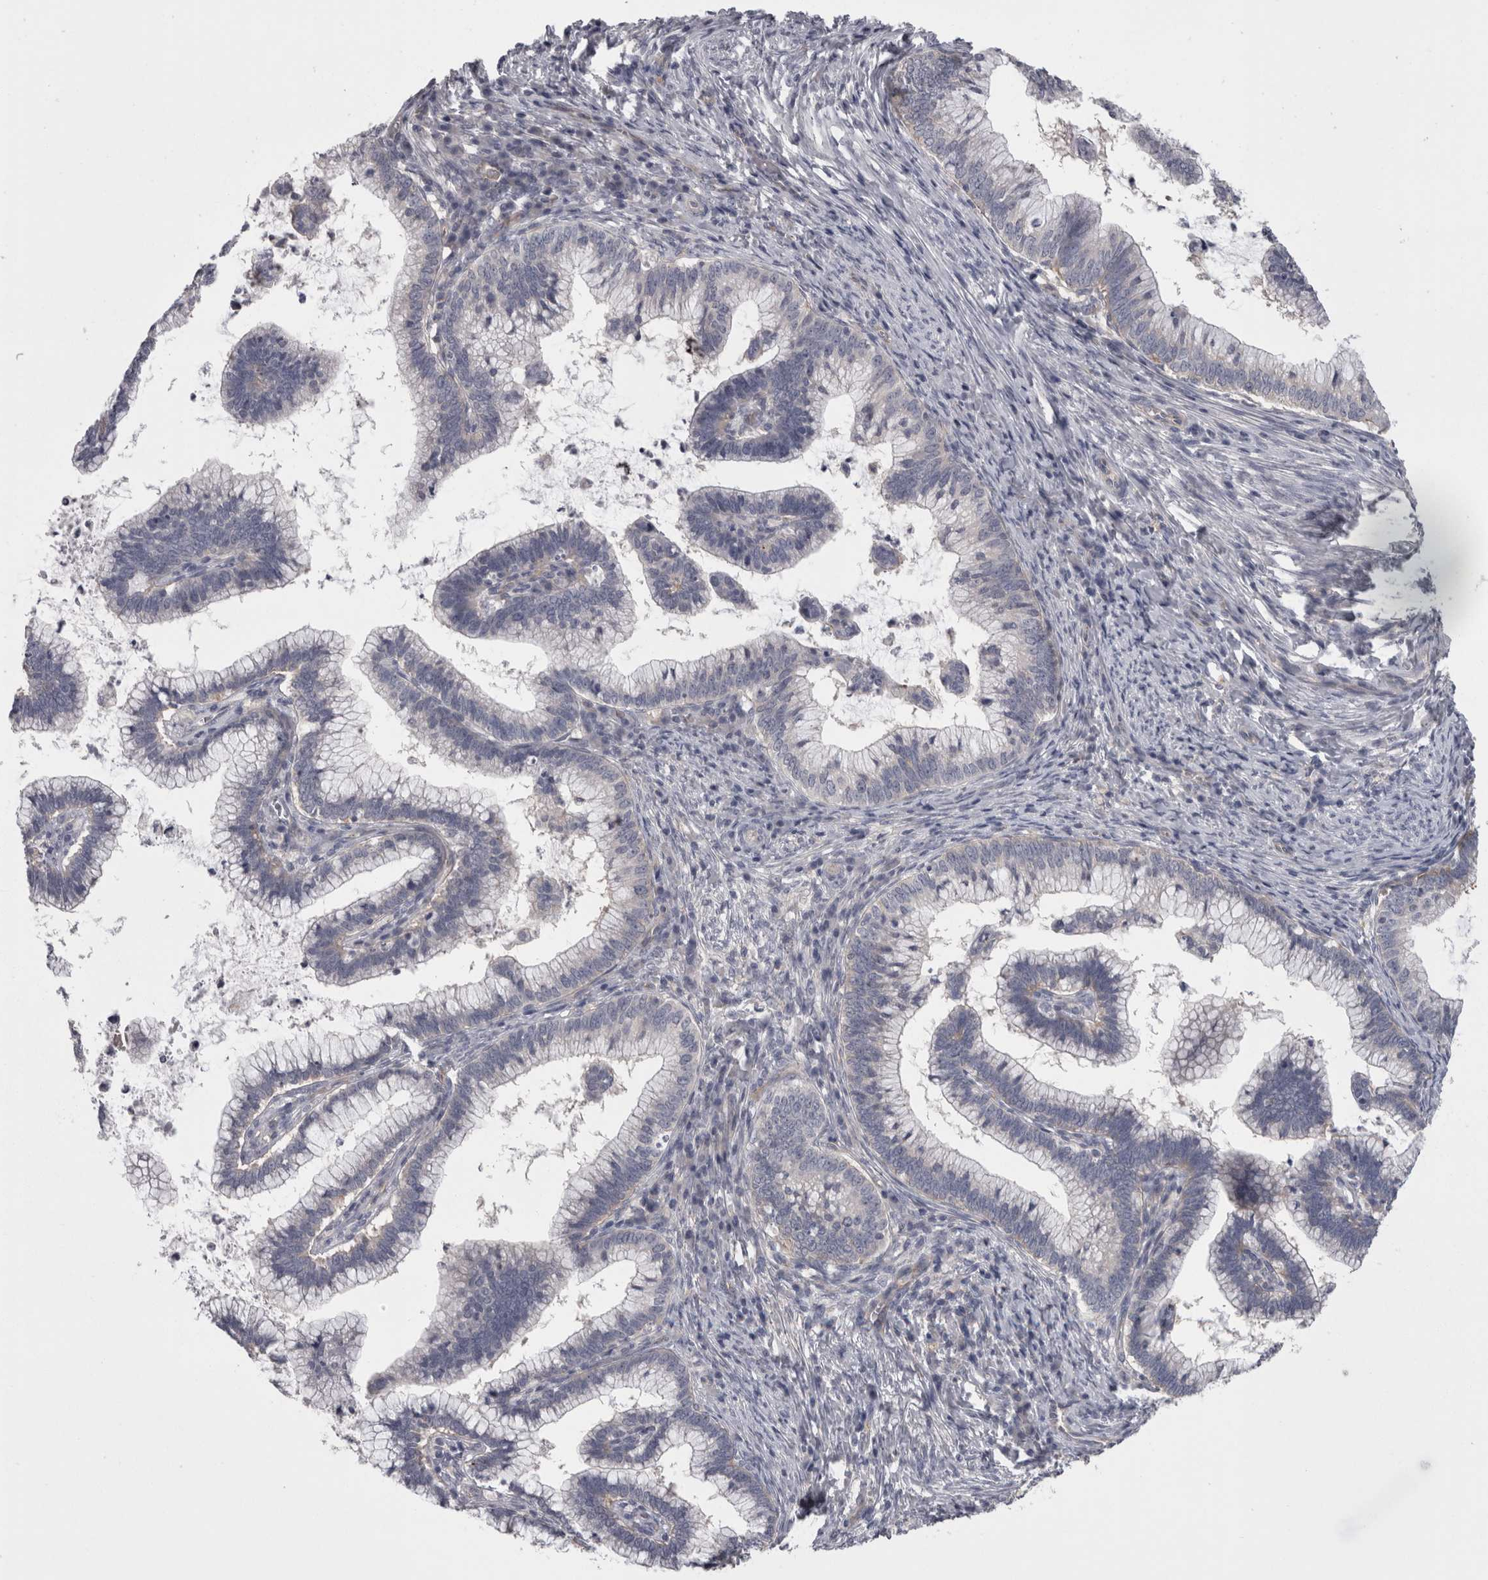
{"staining": {"intensity": "negative", "quantity": "none", "location": "none"}, "tissue": "cervical cancer", "cell_type": "Tumor cells", "image_type": "cancer", "snomed": [{"axis": "morphology", "description": "Adenocarcinoma, NOS"}, {"axis": "topography", "description": "Cervix"}], "caption": "This is a histopathology image of IHC staining of cervical cancer, which shows no positivity in tumor cells.", "gene": "LYZL6", "patient": {"sex": "female", "age": 36}}